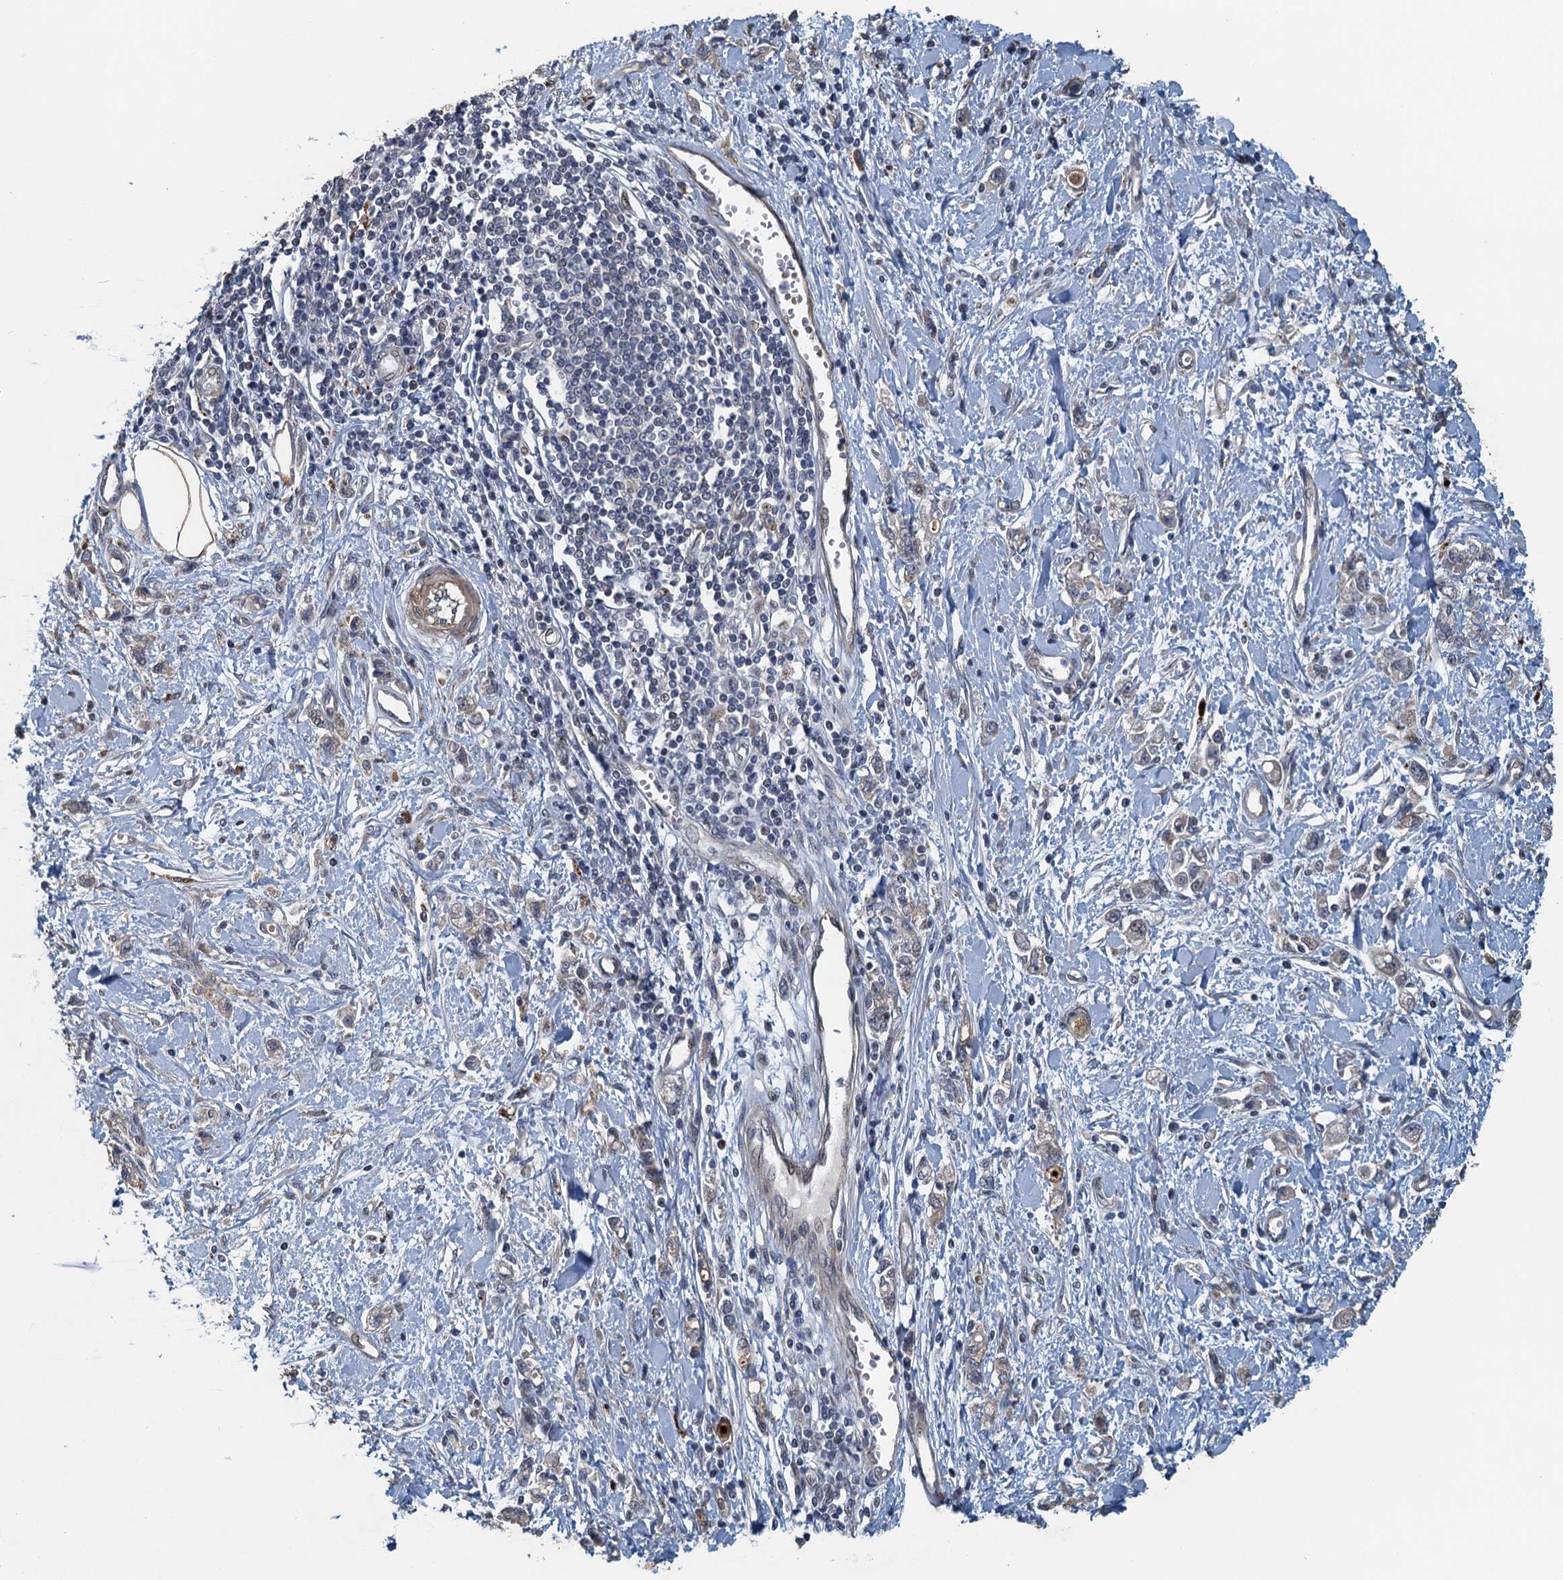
{"staining": {"intensity": "negative", "quantity": "none", "location": "none"}, "tissue": "stomach cancer", "cell_type": "Tumor cells", "image_type": "cancer", "snomed": [{"axis": "morphology", "description": "Adenocarcinoma, NOS"}, {"axis": "topography", "description": "Stomach"}], "caption": "DAB (3,3'-diaminobenzidine) immunohistochemical staining of human stomach cancer (adenocarcinoma) demonstrates no significant staining in tumor cells.", "gene": "AGRN", "patient": {"sex": "female", "age": 76}}